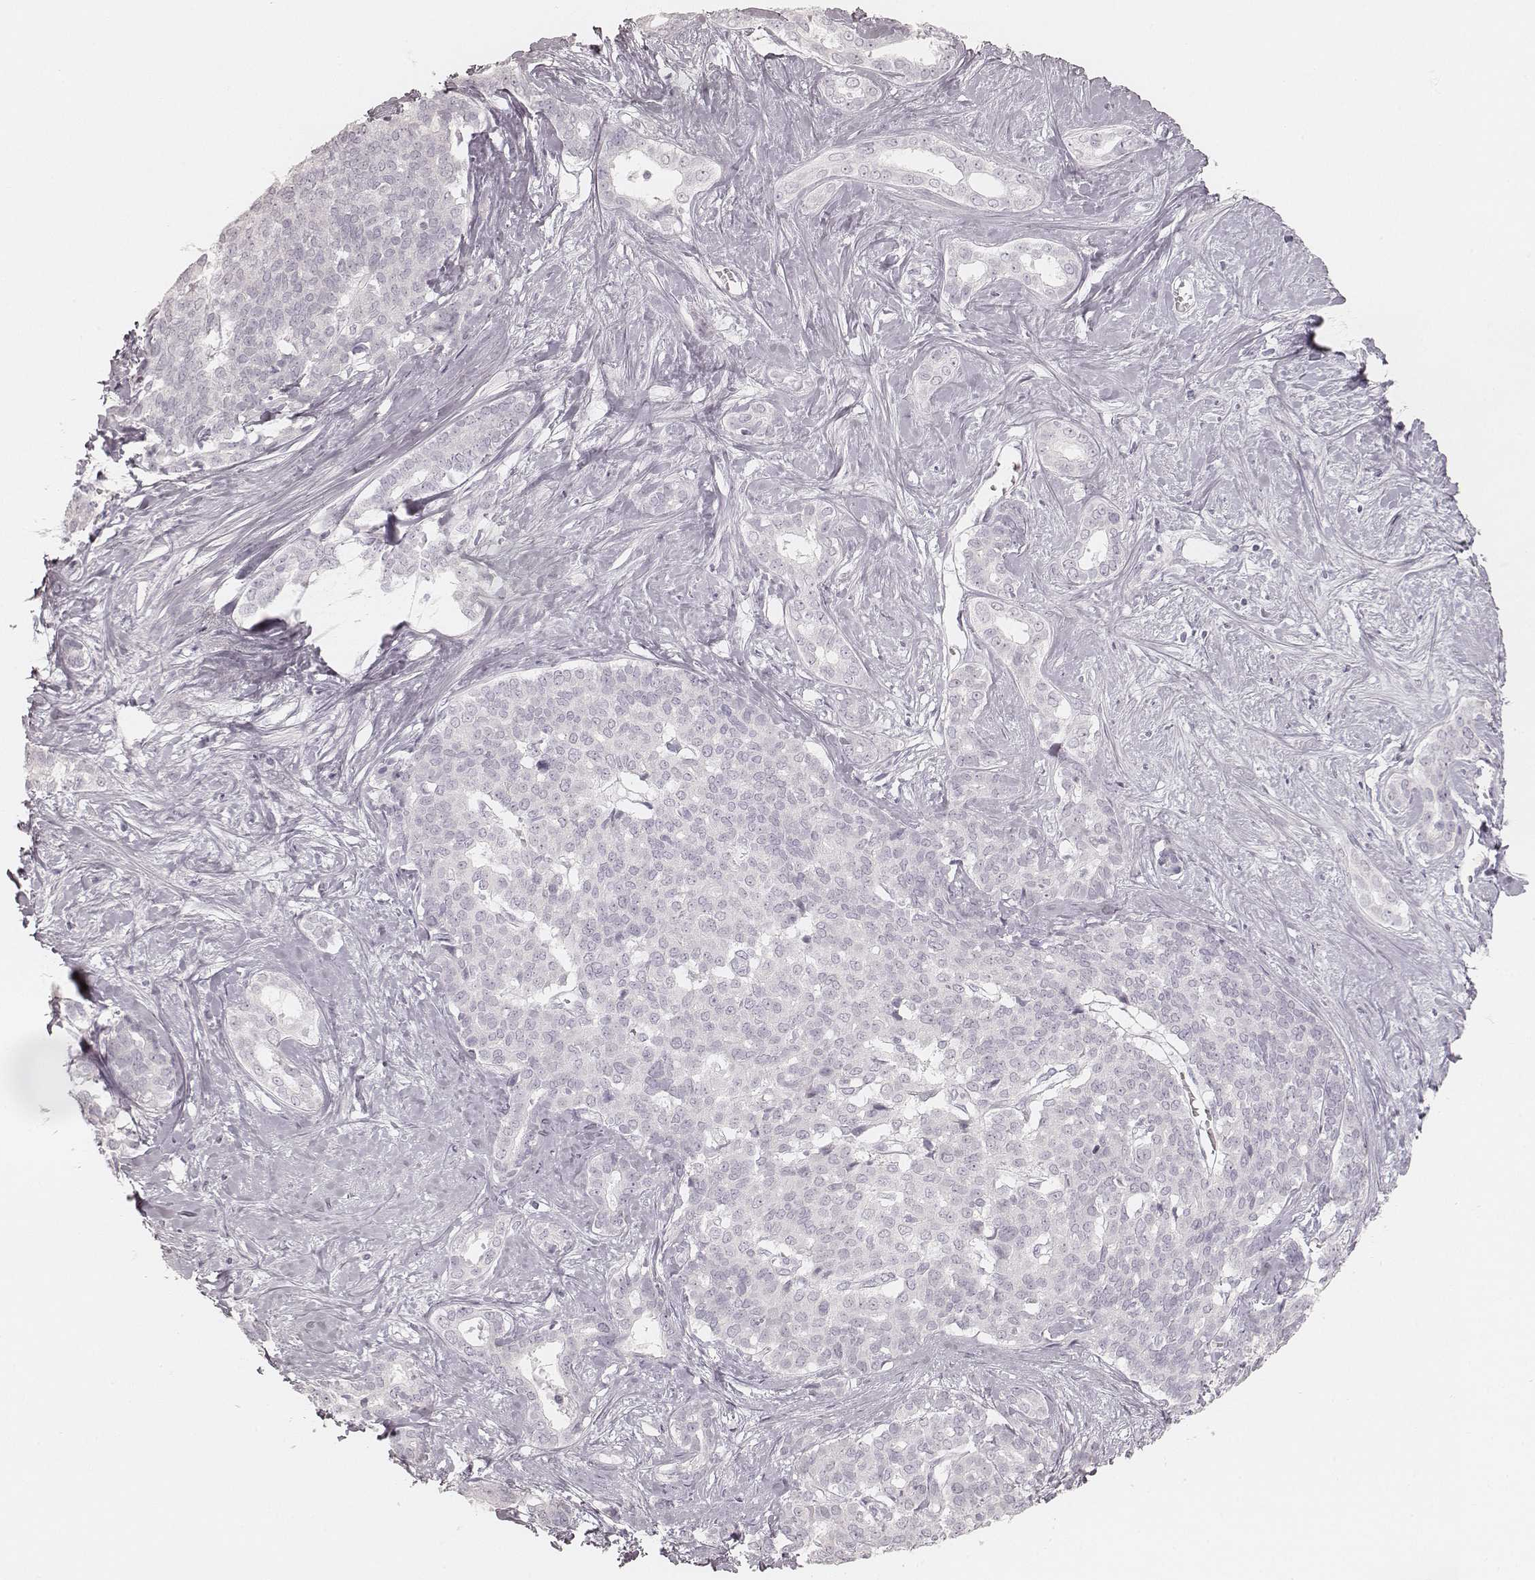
{"staining": {"intensity": "negative", "quantity": "none", "location": "none"}, "tissue": "liver cancer", "cell_type": "Tumor cells", "image_type": "cancer", "snomed": [{"axis": "morphology", "description": "Cholangiocarcinoma"}, {"axis": "topography", "description": "Liver"}], "caption": "There is no significant staining in tumor cells of liver cancer.", "gene": "KRT31", "patient": {"sex": "female", "age": 47}}